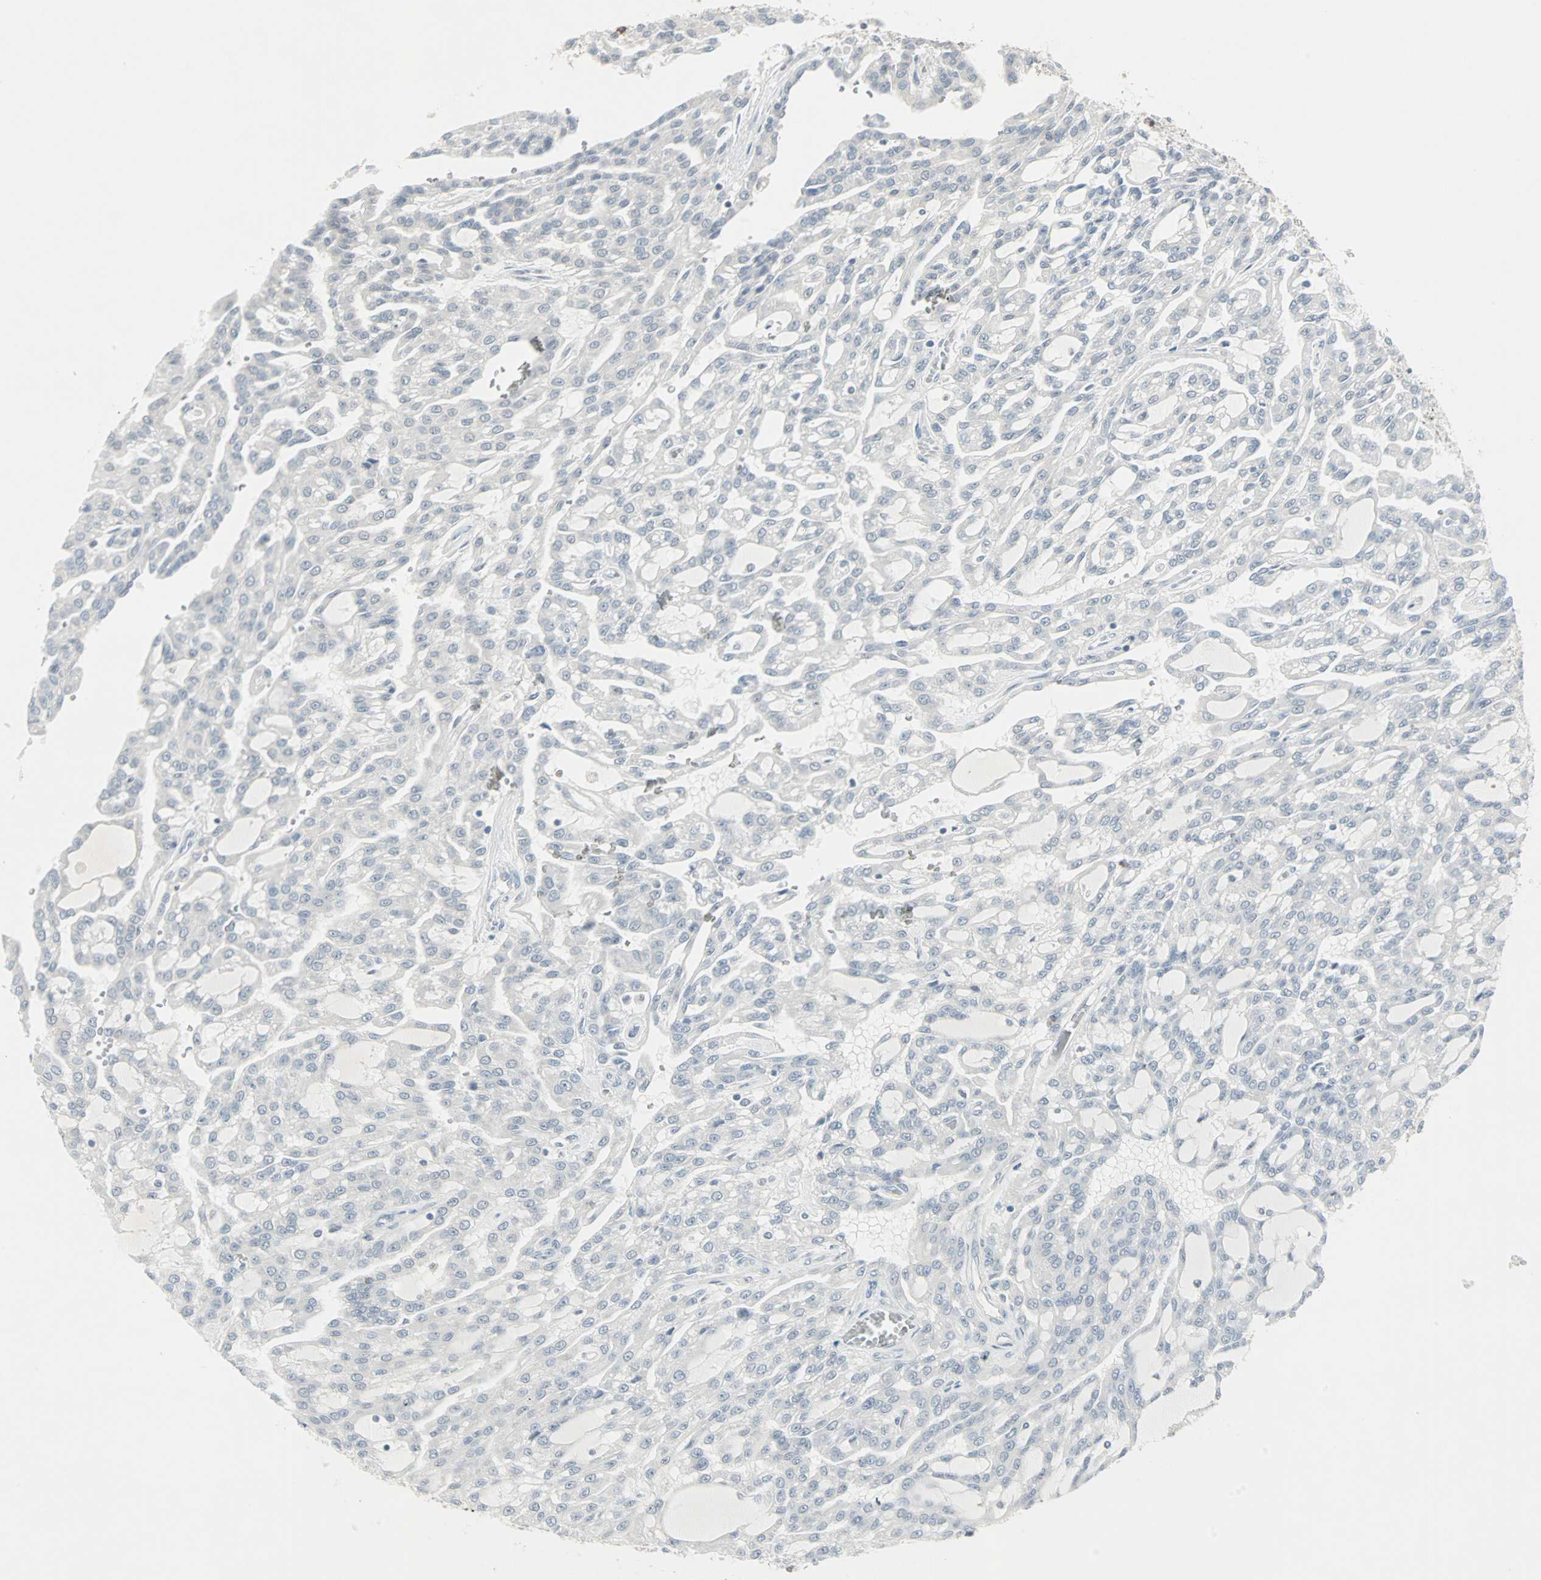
{"staining": {"intensity": "negative", "quantity": "none", "location": "none"}, "tissue": "renal cancer", "cell_type": "Tumor cells", "image_type": "cancer", "snomed": [{"axis": "morphology", "description": "Adenocarcinoma, NOS"}, {"axis": "topography", "description": "Kidney"}], "caption": "There is no significant staining in tumor cells of renal cancer. (IHC, brightfield microscopy, high magnification).", "gene": "PTPA", "patient": {"sex": "male", "age": 63}}